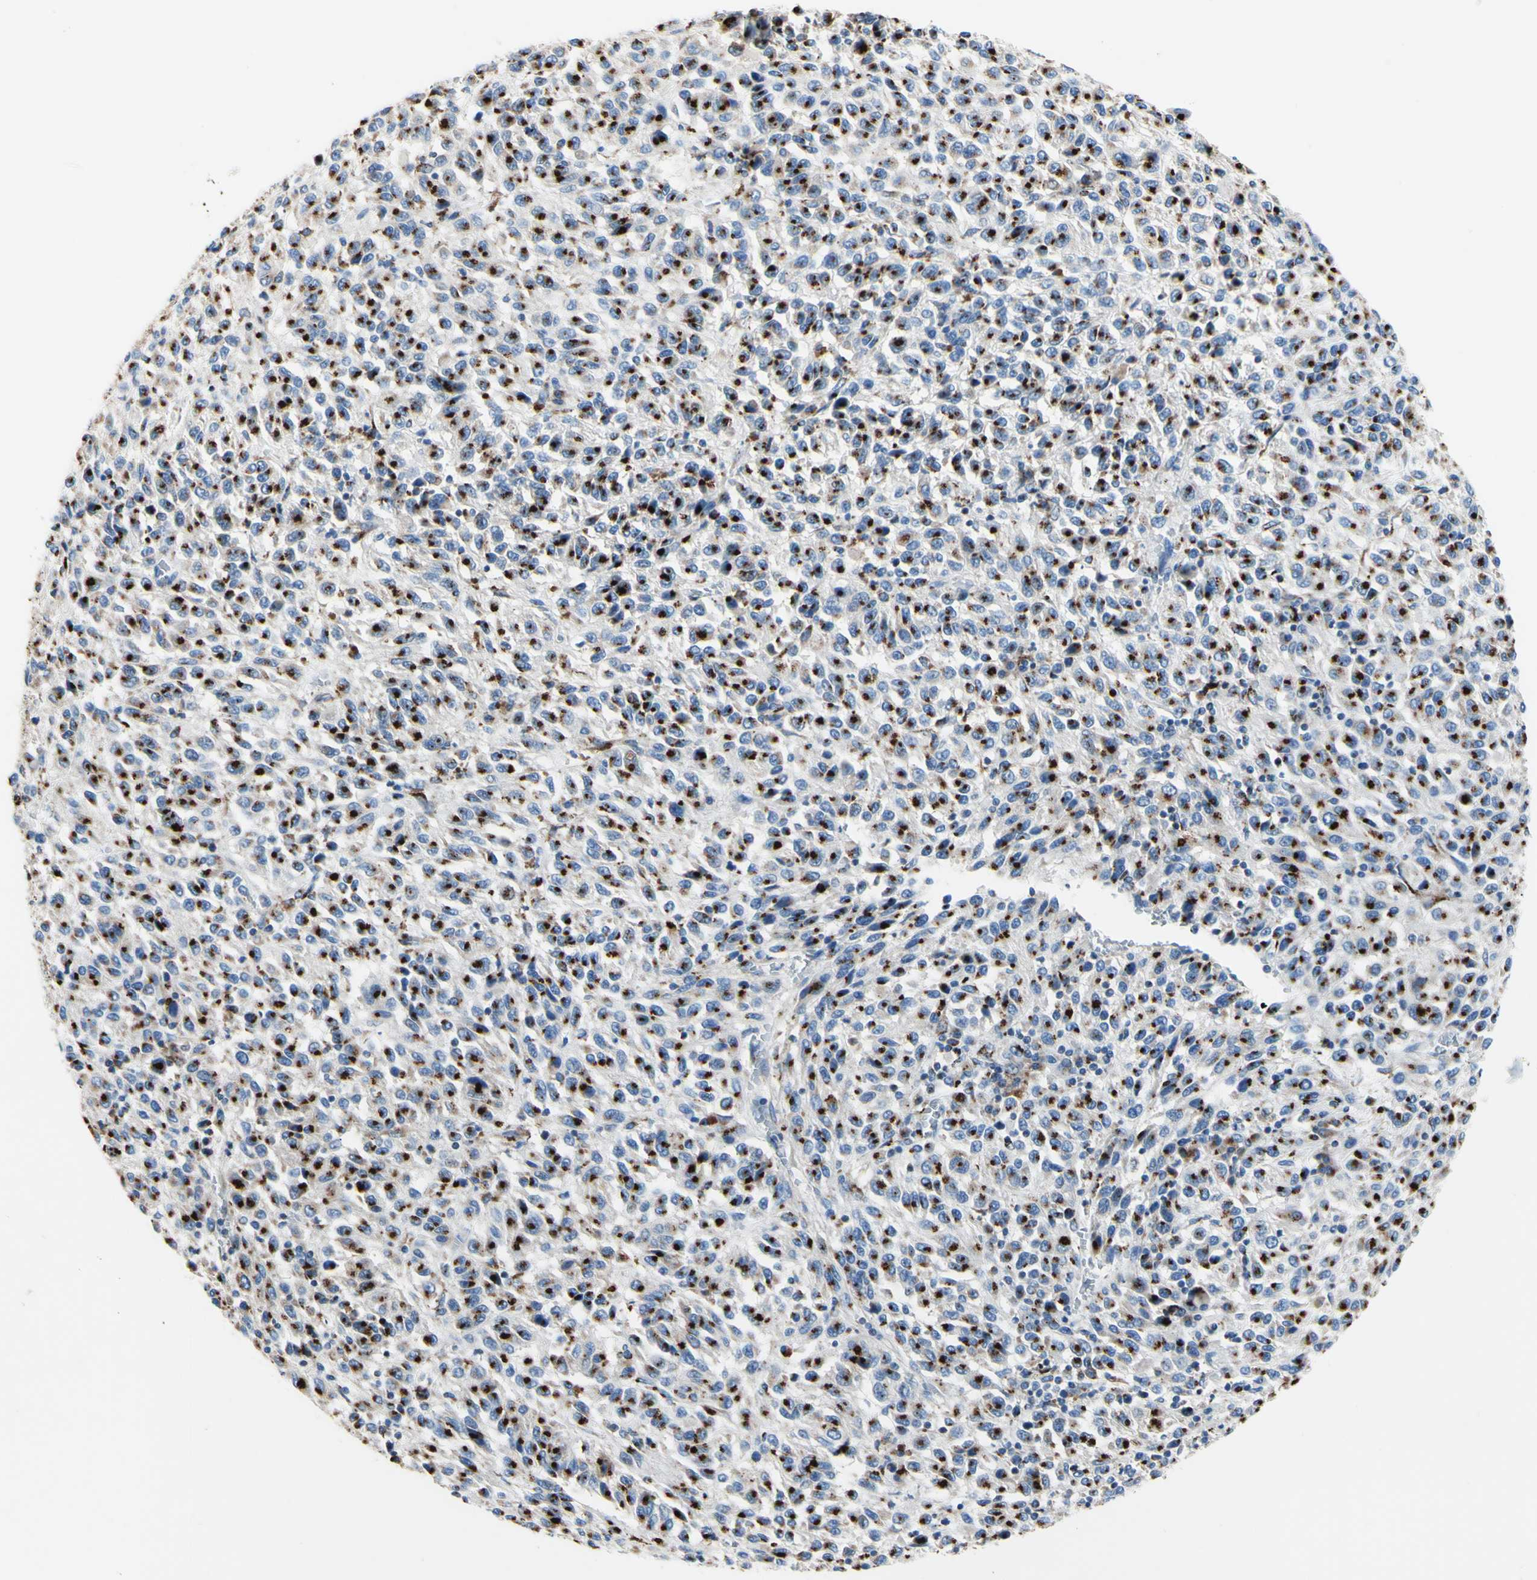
{"staining": {"intensity": "strong", "quantity": "25%-75%", "location": "cytoplasmic/membranous"}, "tissue": "melanoma", "cell_type": "Tumor cells", "image_type": "cancer", "snomed": [{"axis": "morphology", "description": "Malignant melanoma, Metastatic site"}, {"axis": "topography", "description": "Lung"}], "caption": "DAB immunohistochemical staining of melanoma displays strong cytoplasmic/membranous protein expression in about 25%-75% of tumor cells.", "gene": "GALNT2", "patient": {"sex": "male", "age": 64}}